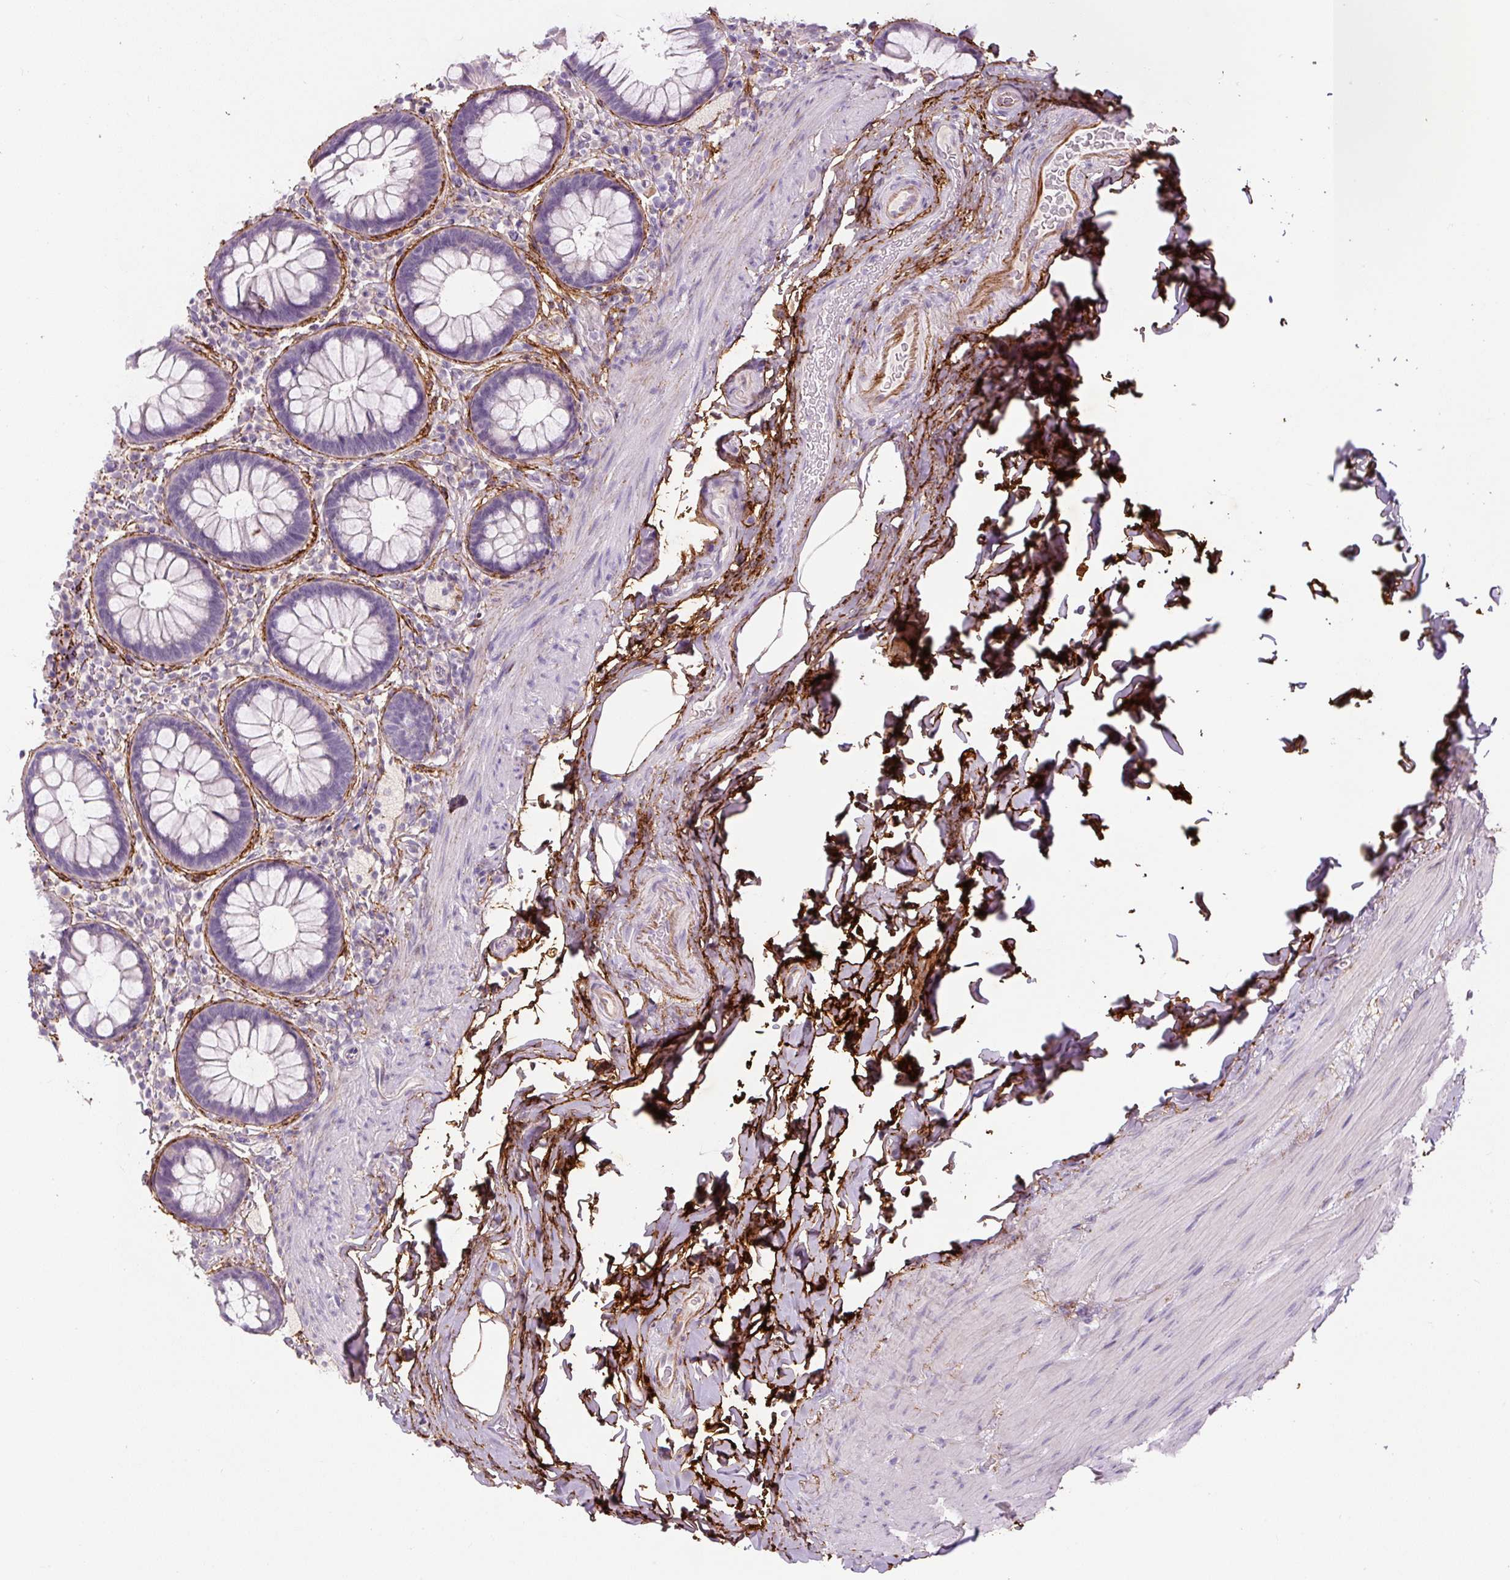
{"staining": {"intensity": "negative", "quantity": "none", "location": "none"}, "tissue": "rectum", "cell_type": "Glandular cells", "image_type": "normal", "snomed": [{"axis": "morphology", "description": "Normal tissue, NOS"}, {"axis": "topography", "description": "Rectum"}], "caption": "High power microscopy micrograph of an immunohistochemistry histopathology image of benign rectum, revealing no significant expression in glandular cells.", "gene": "FBN1", "patient": {"sex": "female", "age": 69}}